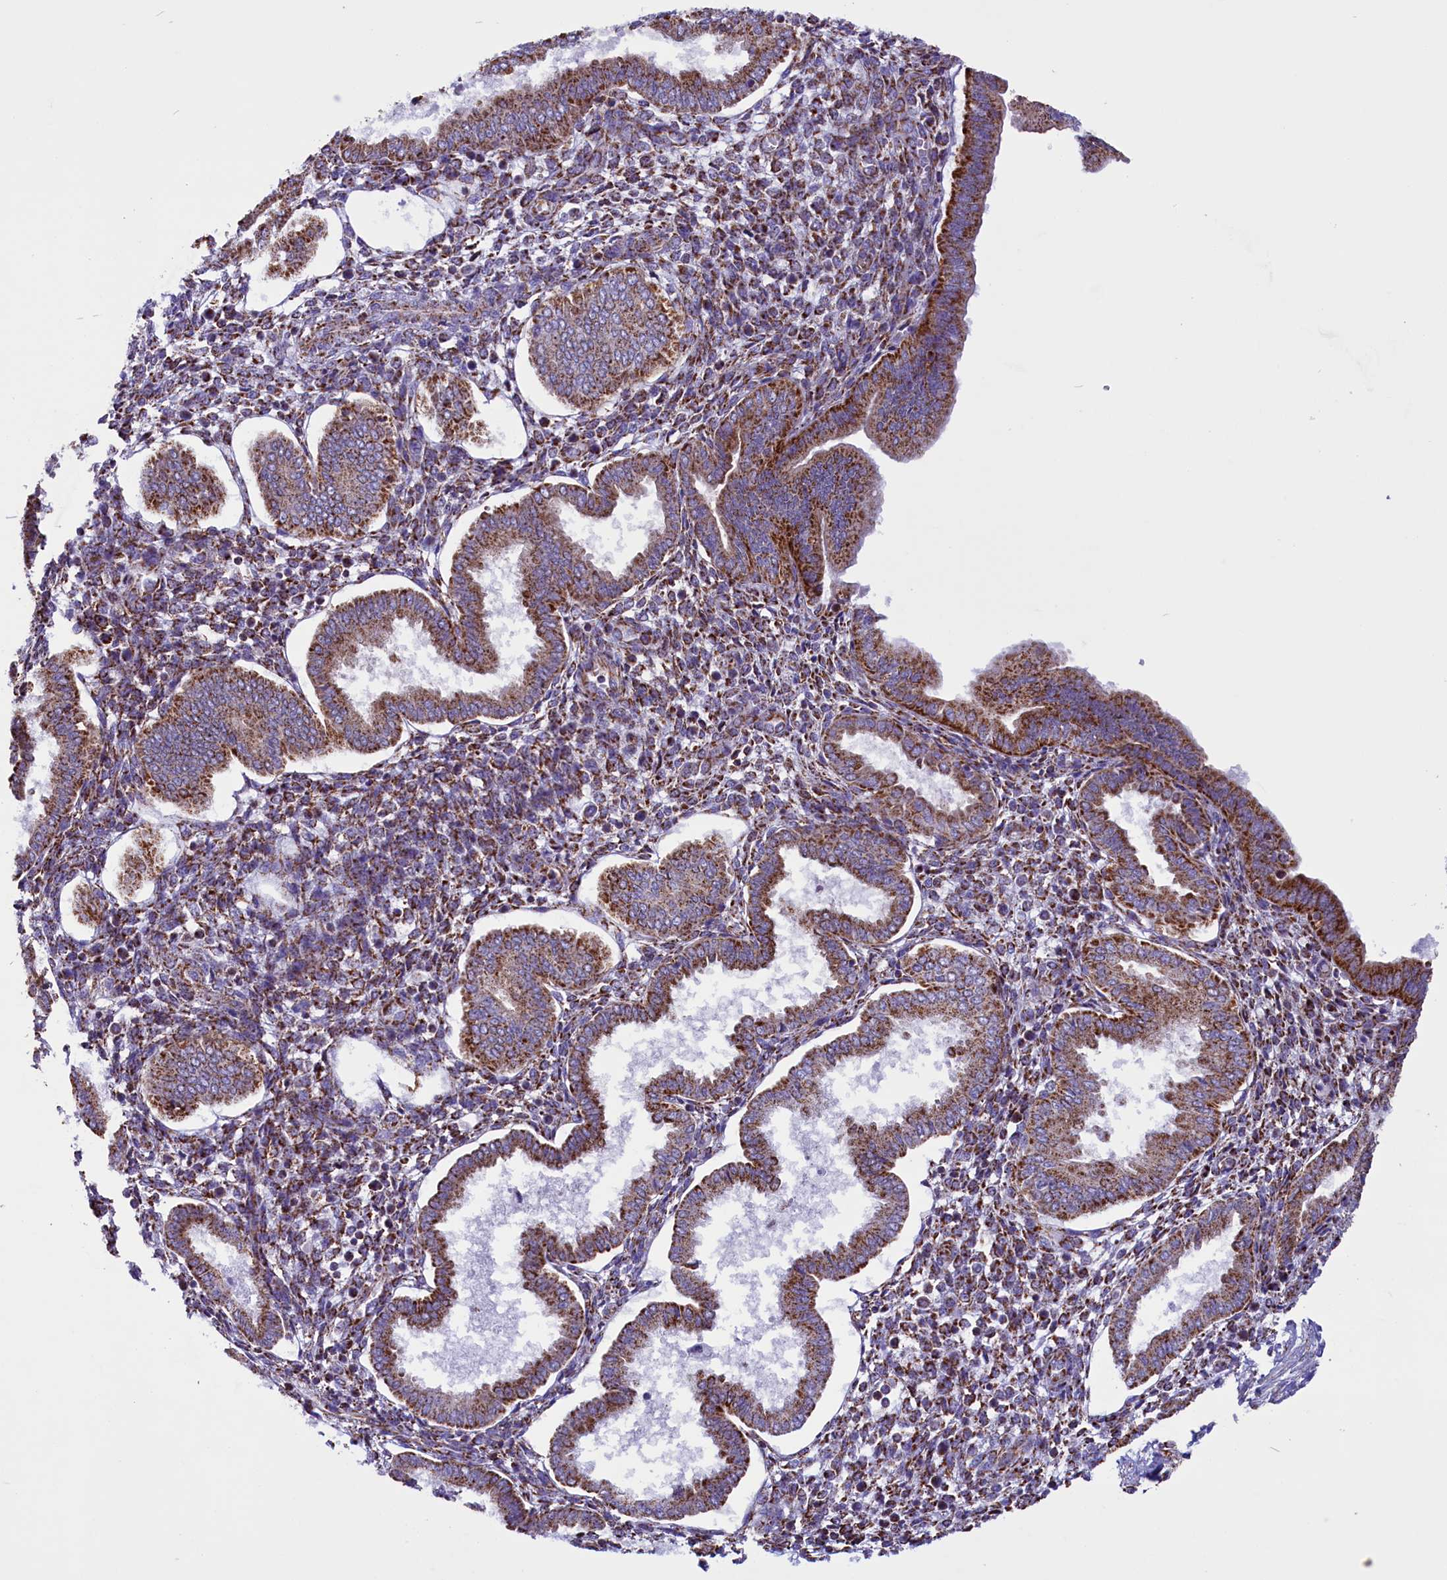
{"staining": {"intensity": "moderate", "quantity": "25%-75%", "location": "cytoplasmic/membranous"}, "tissue": "endometrium", "cell_type": "Cells in endometrial stroma", "image_type": "normal", "snomed": [{"axis": "morphology", "description": "Normal tissue, NOS"}, {"axis": "topography", "description": "Endometrium"}], "caption": "IHC staining of normal endometrium, which demonstrates medium levels of moderate cytoplasmic/membranous expression in approximately 25%-75% of cells in endometrial stroma indicating moderate cytoplasmic/membranous protein positivity. The staining was performed using DAB (3,3'-diaminobenzidine) (brown) for protein detection and nuclei were counterstained in hematoxylin (blue).", "gene": "ICA1L", "patient": {"sex": "female", "age": 24}}